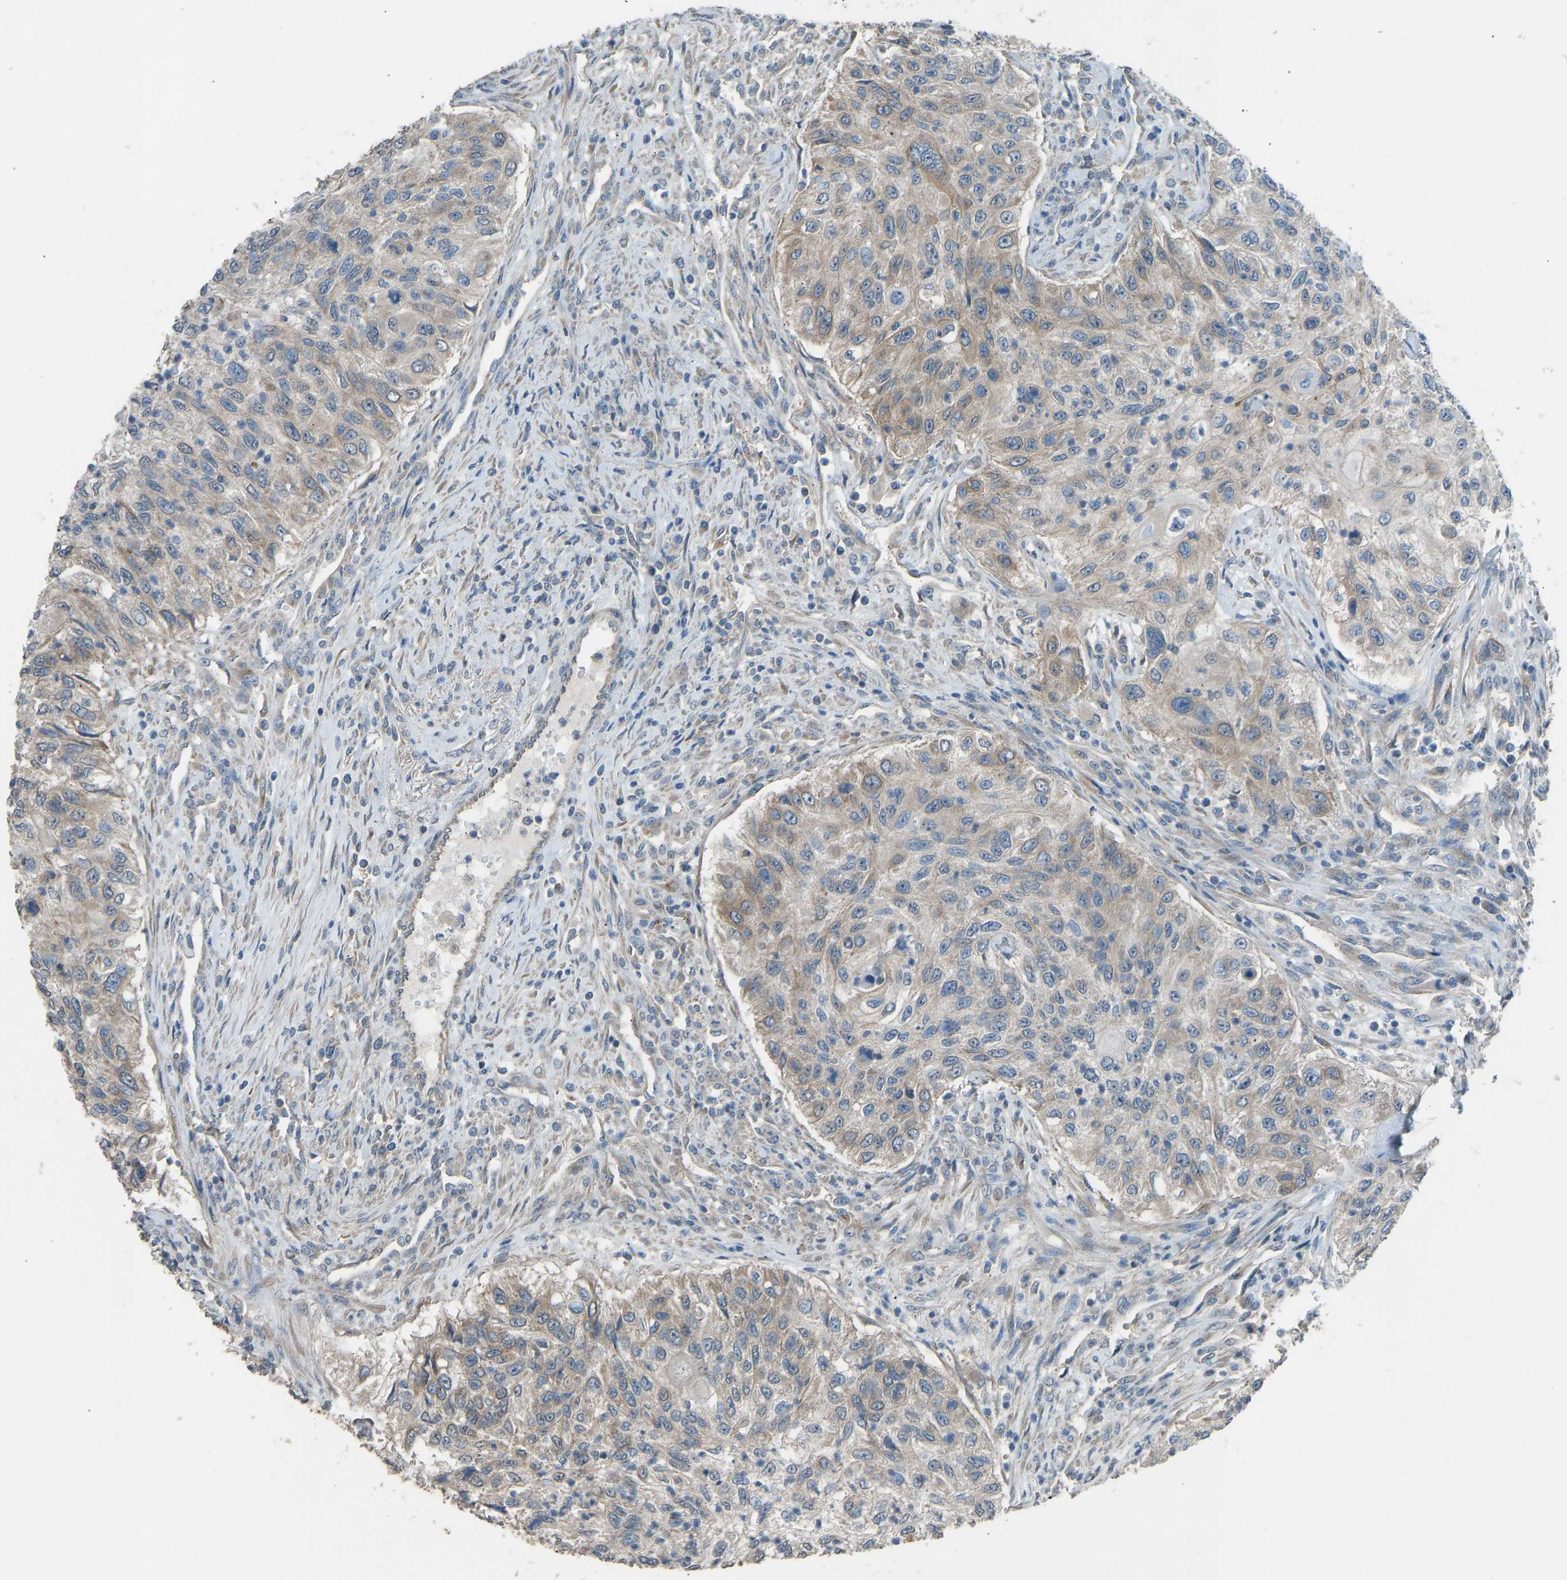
{"staining": {"intensity": "weak", "quantity": ">75%", "location": "cytoplasmic/membranous"}, "tissue": "urothelial cancer", "cell_type": "Tumor cells", "image_type": "cancer", "snomed": [{"axis": "morphology", "description": "Urothelial carcinoma, High grade"}, {"axis": "topography", "description": "Urinary bladder"}], "caption": "A photomicrograph of high-grade urothelial carcinoma stained for a protein displays weak cytoplasmic/membranous brown staining in tumor cells. (DAB (3,3'-diaminobenzidine) = brown stain, brightfield microscopy at high magnification).", "gene": "SLC43A1", "patient": {"sex": "female", "age": 60}}